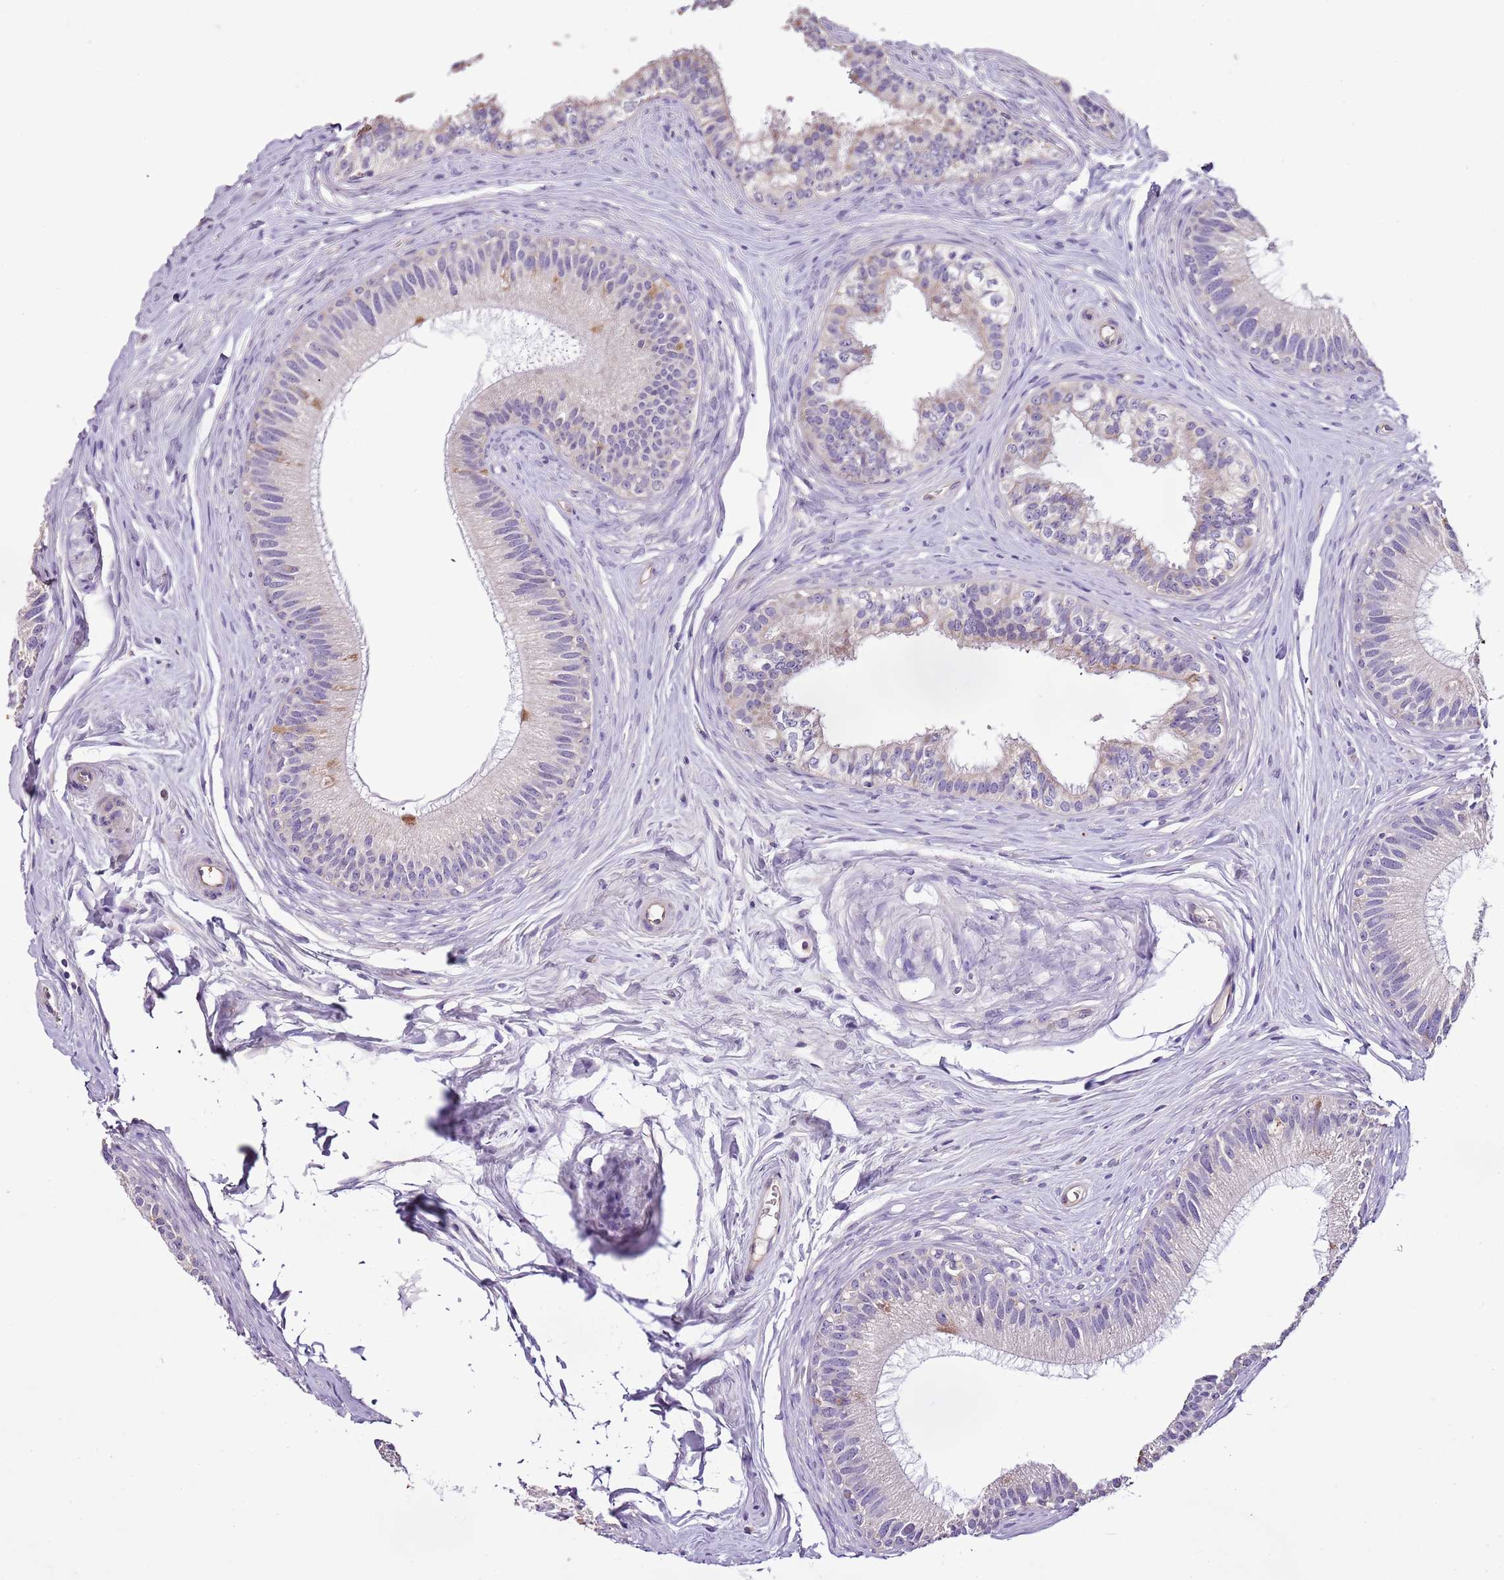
{"staining": {"intensity": "negative", "quantity": "none", "location": "none"}, "tissue": "epididymis", "cell_type": "Glandular cells", "image_type": "normal", "snomed": [{"axis": "morphology", "description": "Normal tissue, NOS"}, {"axis": "topography", "description": "Epididymis"}], "caption": "The micrograph displays no significant positivity in glandular cells of epididymis. (Brightfield microscopy of DAB (3,3'-diaminobenzidine) immunohistochemistry (IHC) at high magnification).", "gene": "CMKLR1", "patient": {"sex": "male", "age": 27}}